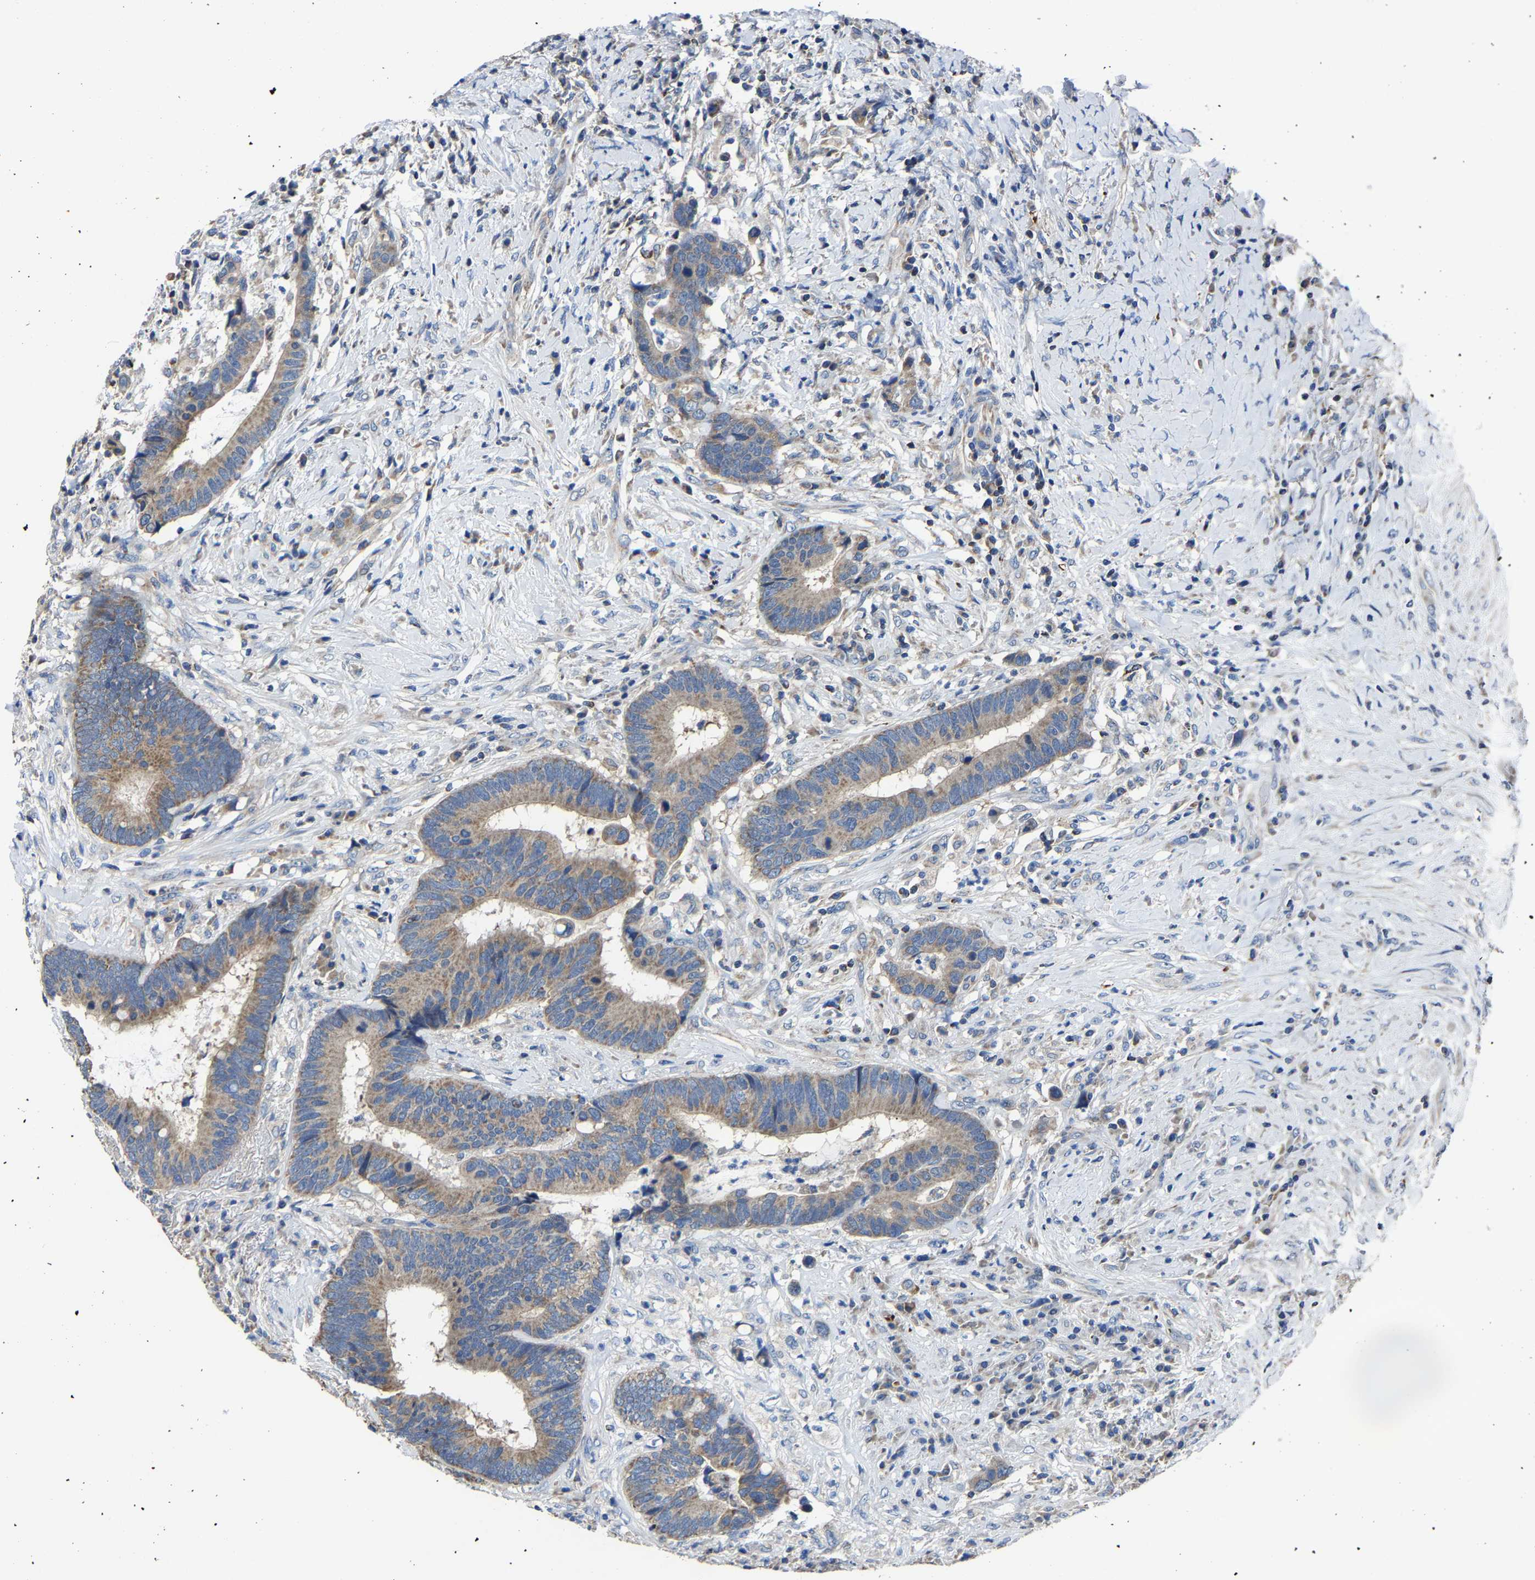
{"staining": {"intensity": "weak", "quantity": ">75%", "location": "cytoplasmic/membranous"}, "tissue": "colorectal cancer", "cell_type": "Tumor cells", "image_type": "cancer", "snomed": [{"axis": "morphology", "description": "Adenocarcinoma, NOS"}, {"axis": "topography", "description": "Rectum"}], "caption": "A brown stain shows weak cytoplasmic/membranous expression of a protein in human colorectal cancer tumor cells.", "gene": "AGK", "patient": {"sex": "female", "age": 89}}